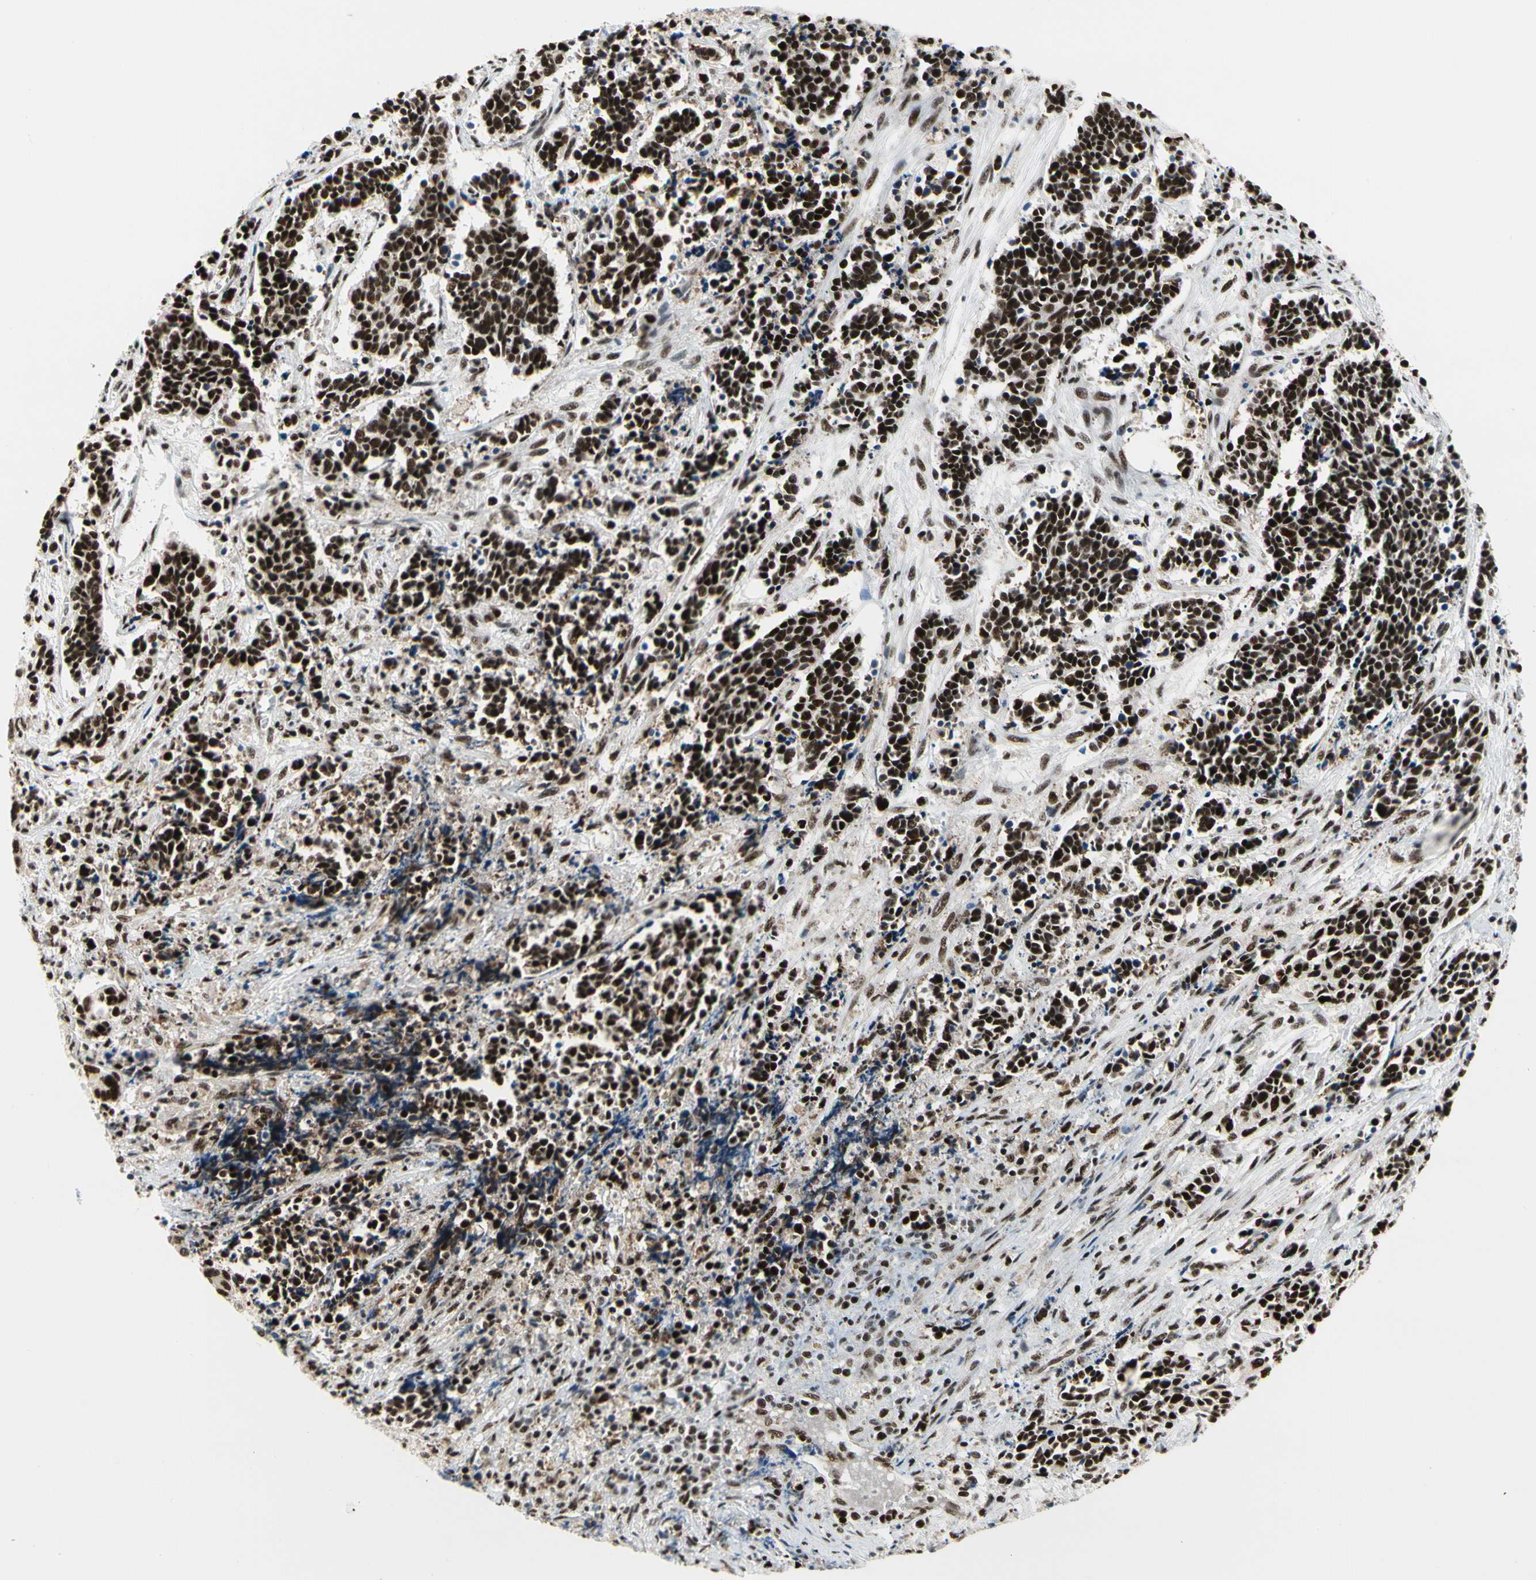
{"staining": {"intensity": "strong", "quantity": ">75%", "location": "nuclear"}, "tissue": "cervical cancer", "cell_type": "Tumor cells", "image_type": "cancer", "snomed": [{"axis": "morphology", "description": "Squamous cell carcinoma, NOS"}, {"axis": "topography", "description": "Cervix"}], "caption": "This is a micrograph of immunohistochemistry staining of squamous cell carcinoma (cervical), which shows strong staining in the nuclear of tumor cells.", "gene": "SRSF11", "patient": {"sex": "female", "age": 35}}